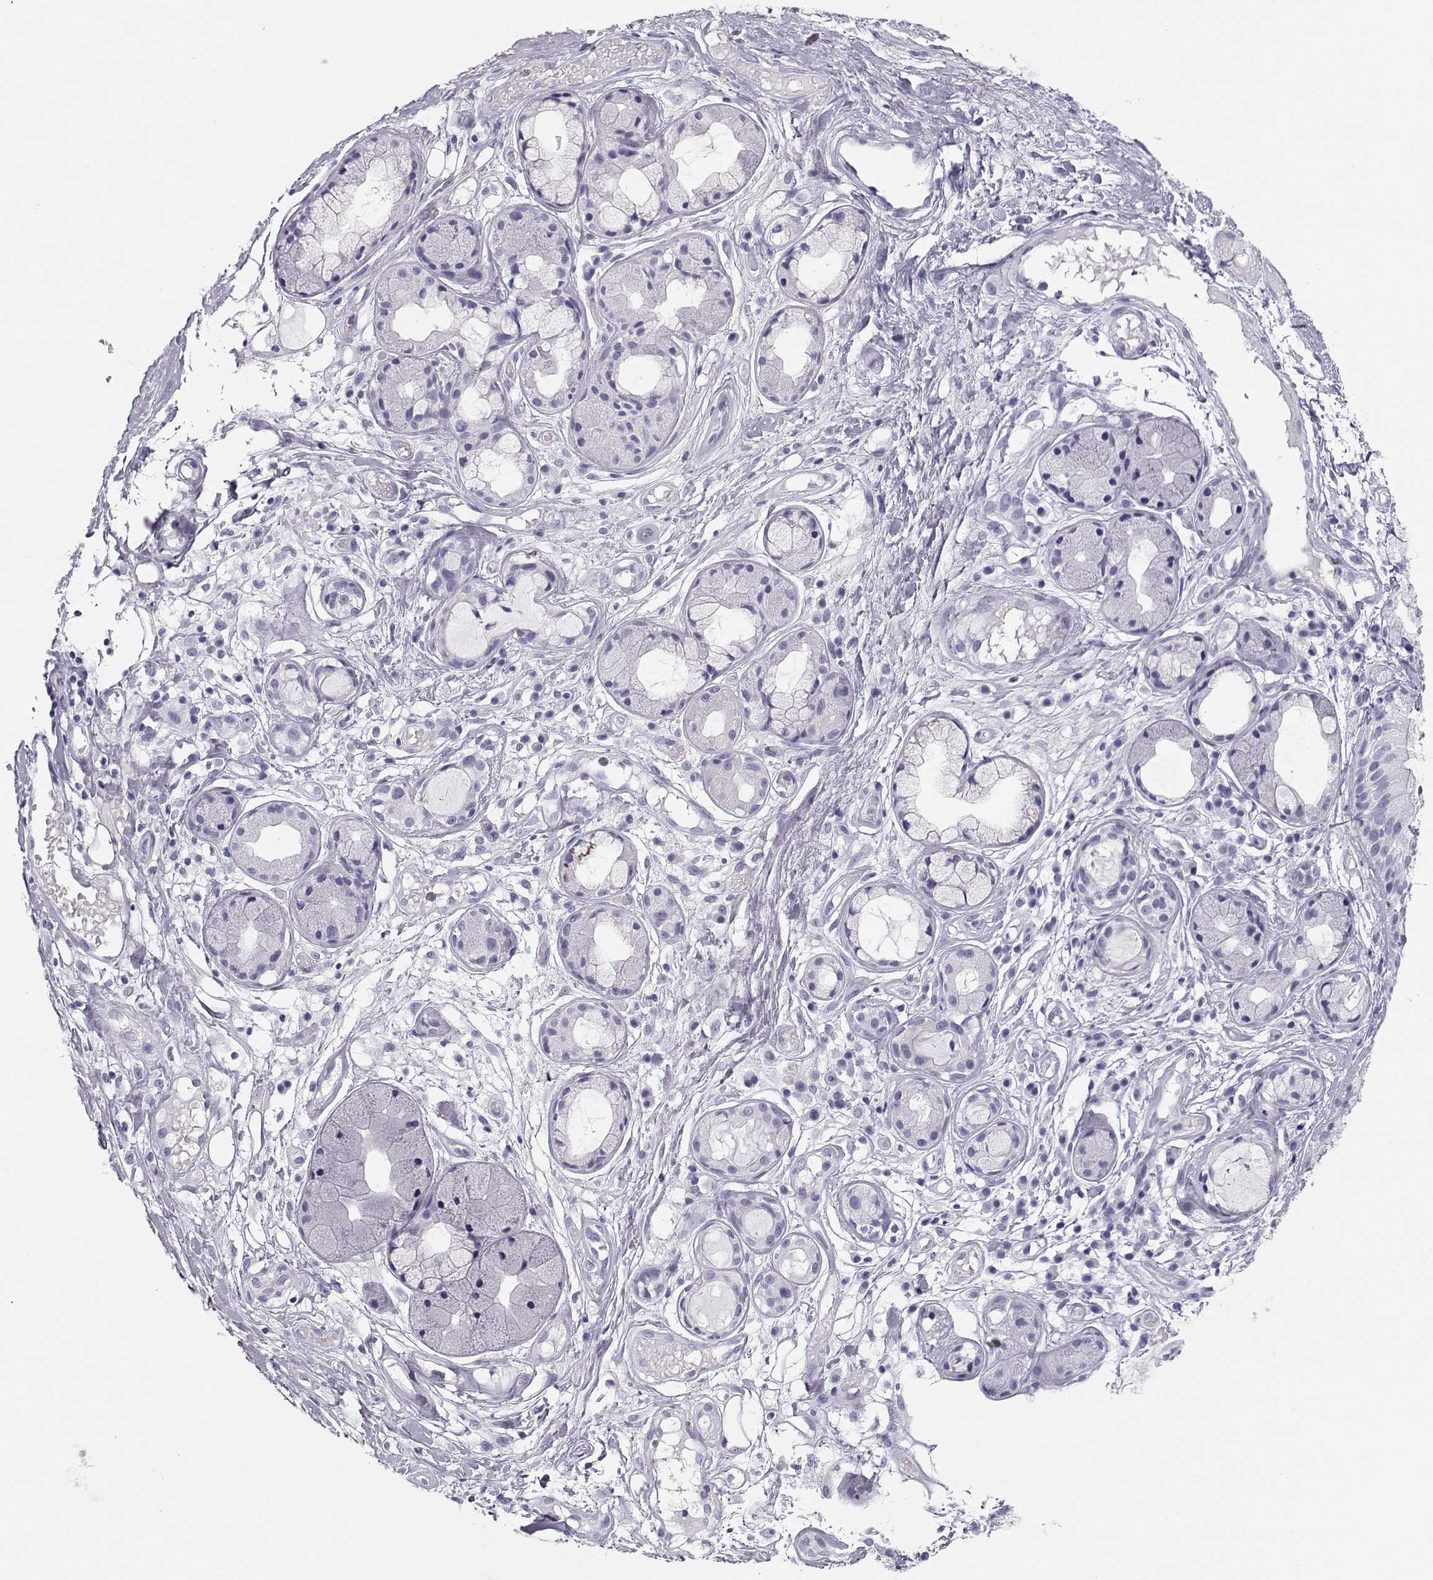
{"staining": {"intensity": "negative", "quantity": "none", "location": "none"}, "tissue": "soft tissue", "cell_type": "Fibroblasts", "image_type": "normal", "snomed": [{"axis": "morphology", "description": "Normal tissue, NOS"}, {"axis": "topography", "description": "Cartilage tissue"}], "caption": "DAB (3,3'-diaminobenzidine) immunohistochemical staining of unremarkable soft tissue reveals no significant expression in fibroblasts.", "gene": "MAGEC1", "patient": {"sex": "male", "age": 62}}